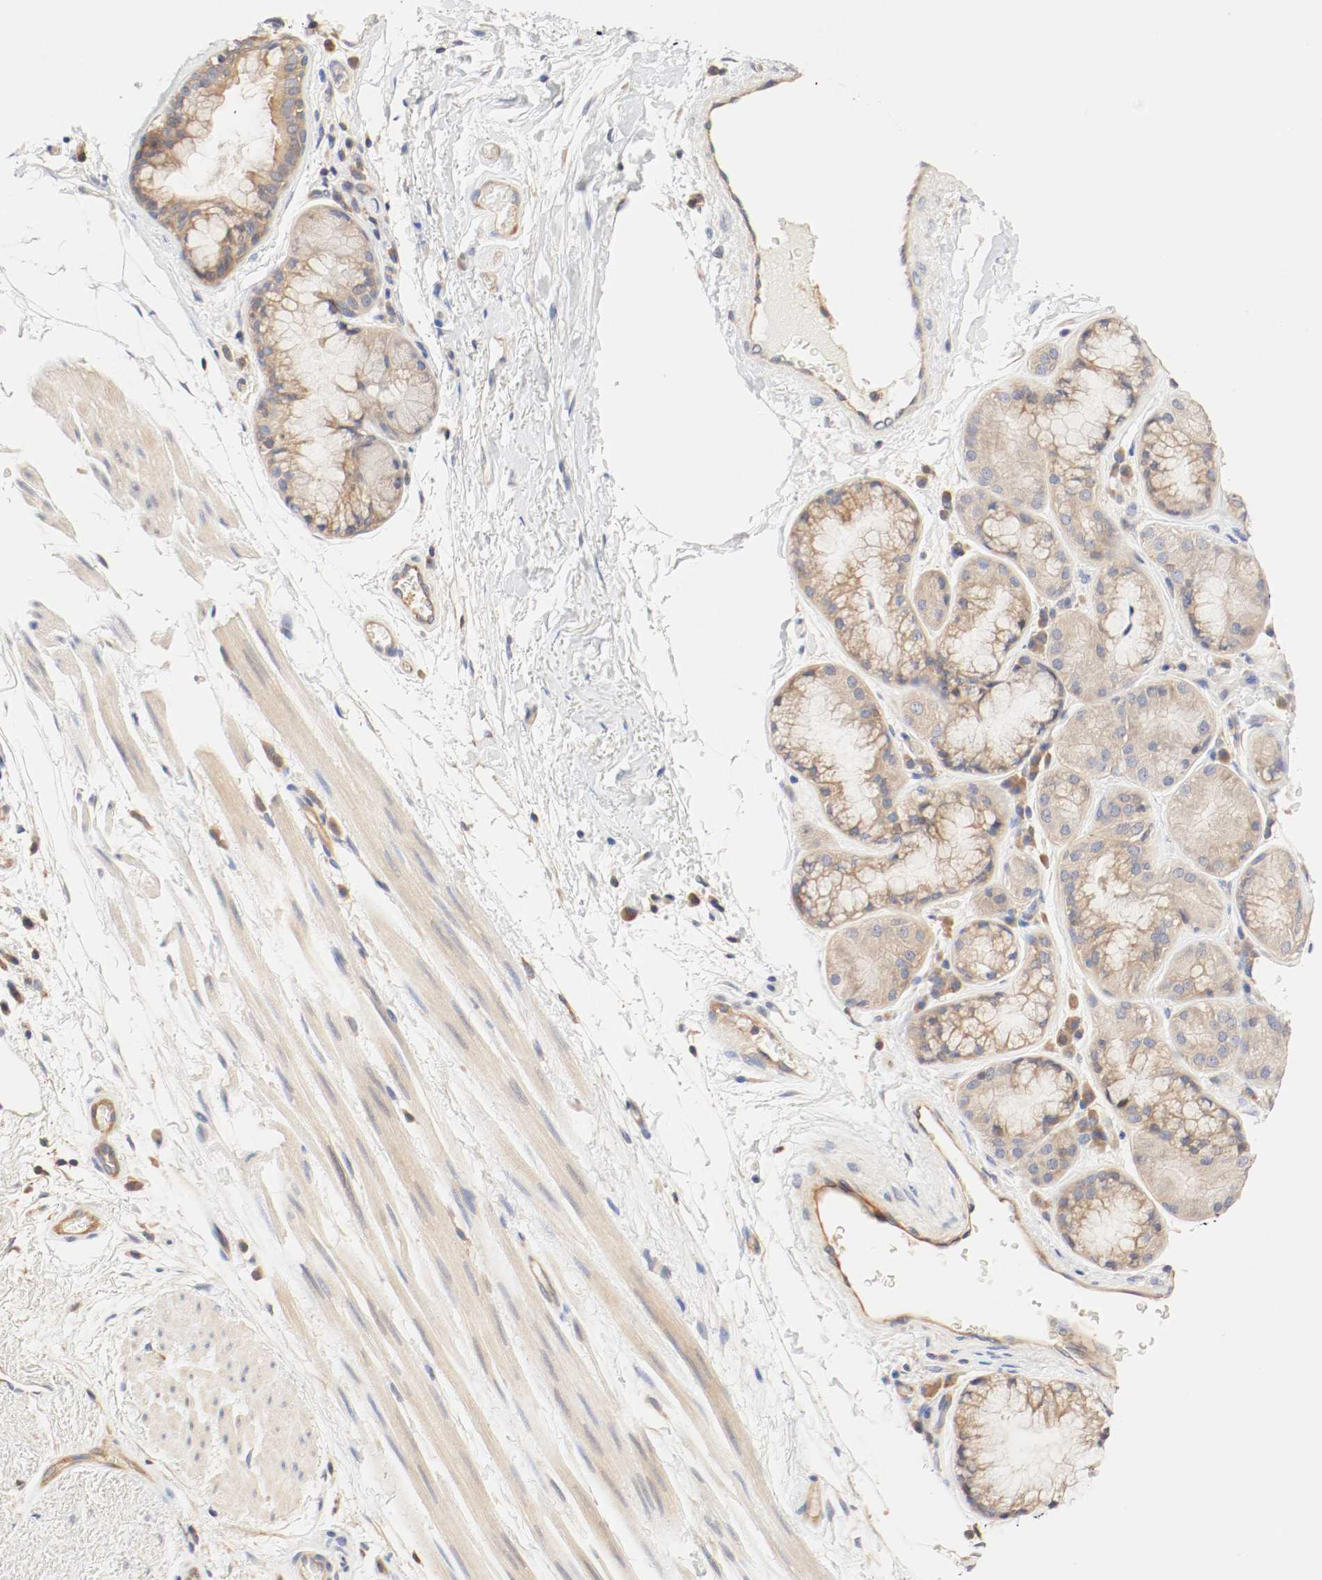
{"staining": {"intensity": "moderate", "quantity": ">75%", "location": "cytoplasmic/membranous"}, "tissue": "bronchus", "cell_type": "Respiratory epithelial cells", "image_type": "normal", "snomed": [{"axis": "morphology", "description": "Normal tissue, NOS"}, {"axis": "topography", "description": "Bronchus"}], "caption": "Respiratory epithelial cells exhibit moderate cytoplasmic/membranous staining in about >75% of cells in normal bronchus.", "gene": "GIT1", "patient": {"sex": "female", "age": 54}}